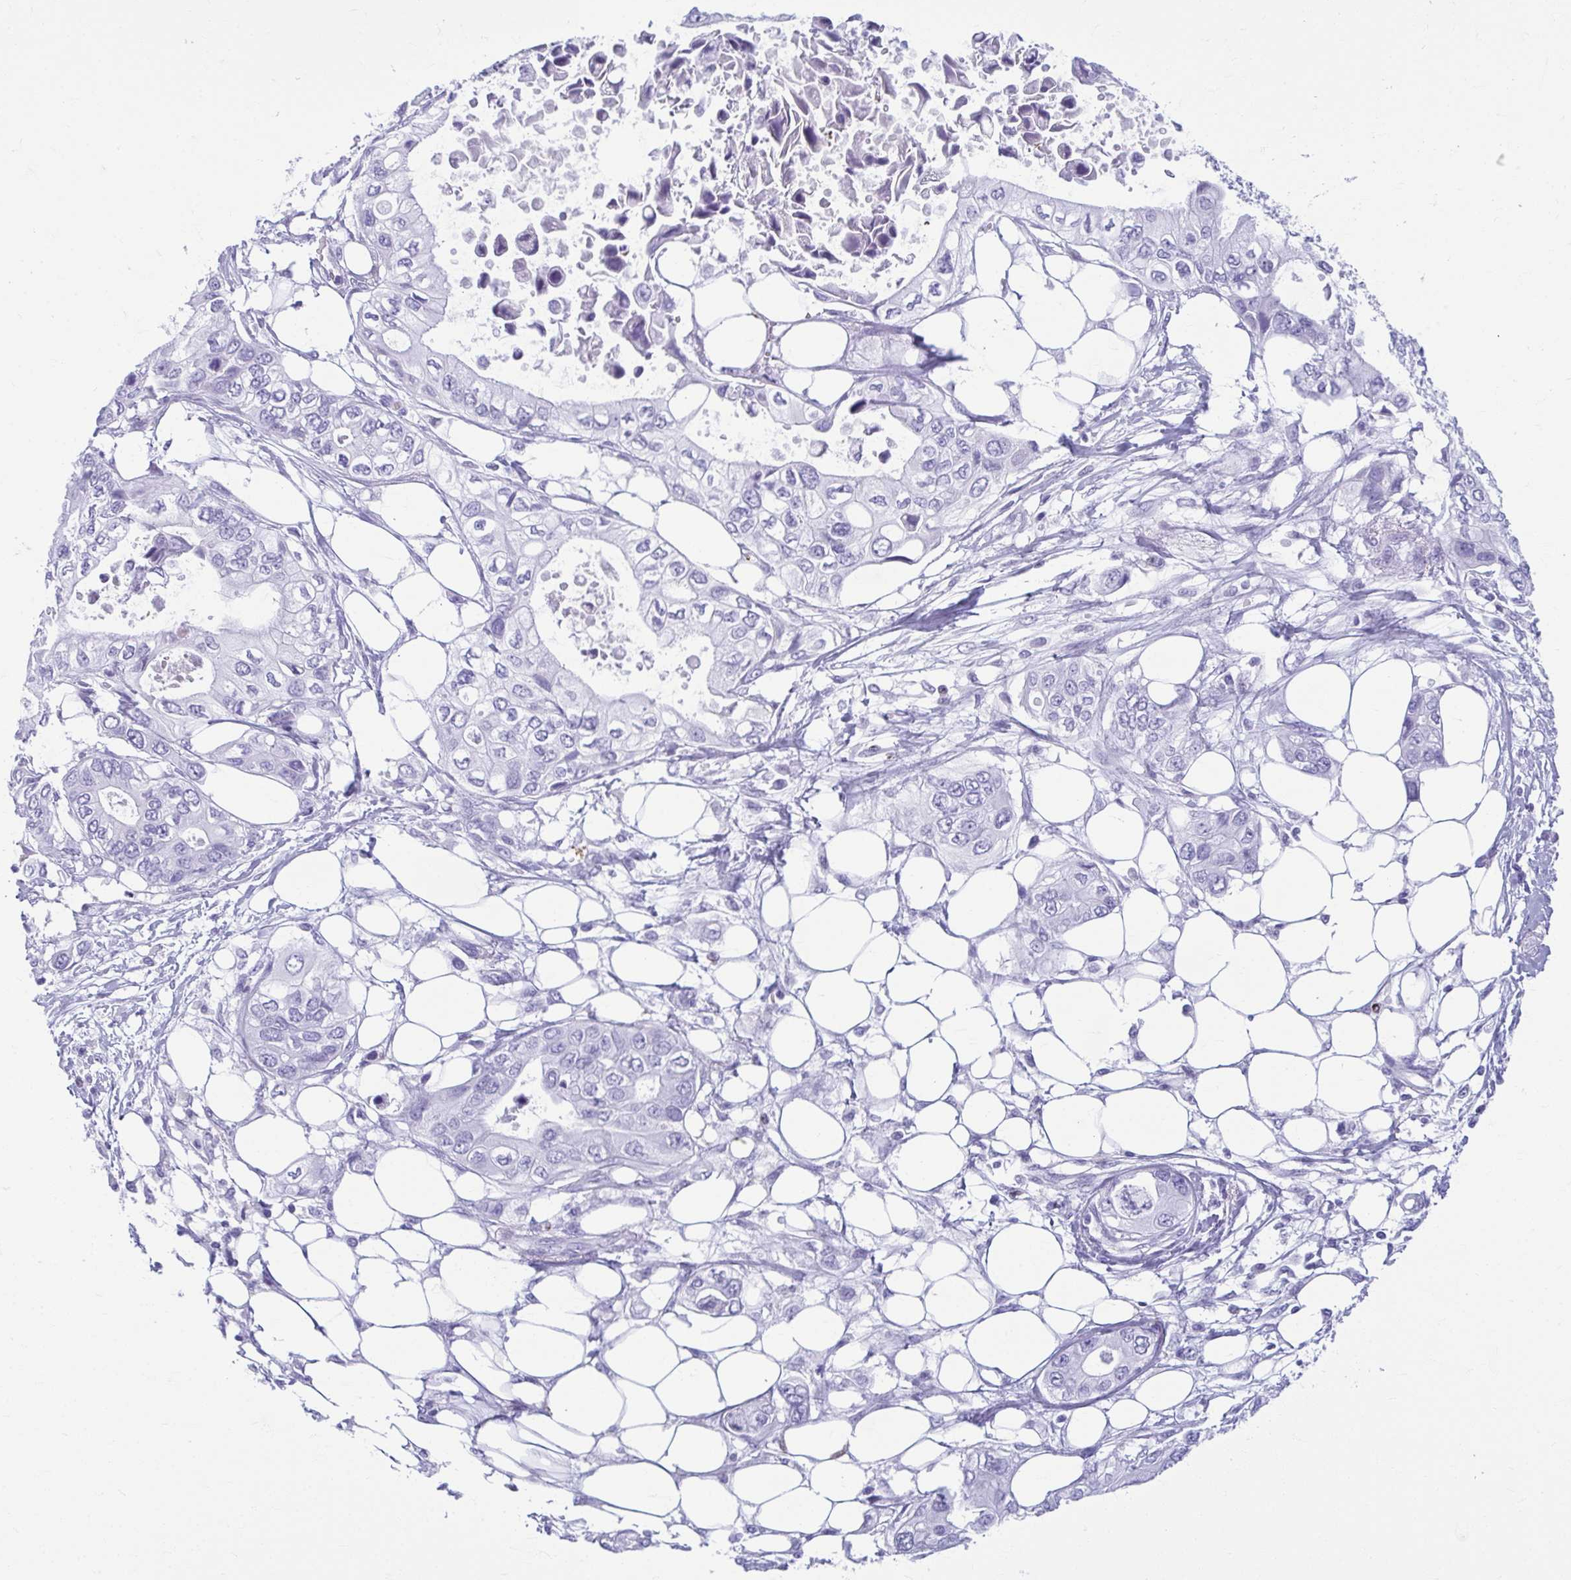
{"staining": {"intensity": "negative", "quantity": "none", "location": "none"}, "tissue": "pancreatic cancer", "cell_type": "Tumor cells", "image_type": "cancer", "snomed": [{"axis": "morphology", "description": "Adenocarcinoma, NOS"}, {"axis": "topography", "description": "Pancreas"}], "caption": "Immunohistochemistry (IHC) image of adenocarcinoma (pancreatic) stained for a protein (brown), which demonstrates no positivity in tumor cells. (Immunohistochemistry (IHC), brightfield microscopy, high magnification).", "gene": "TCEAL3", "patient": {"sex": "female", "age": 63}}